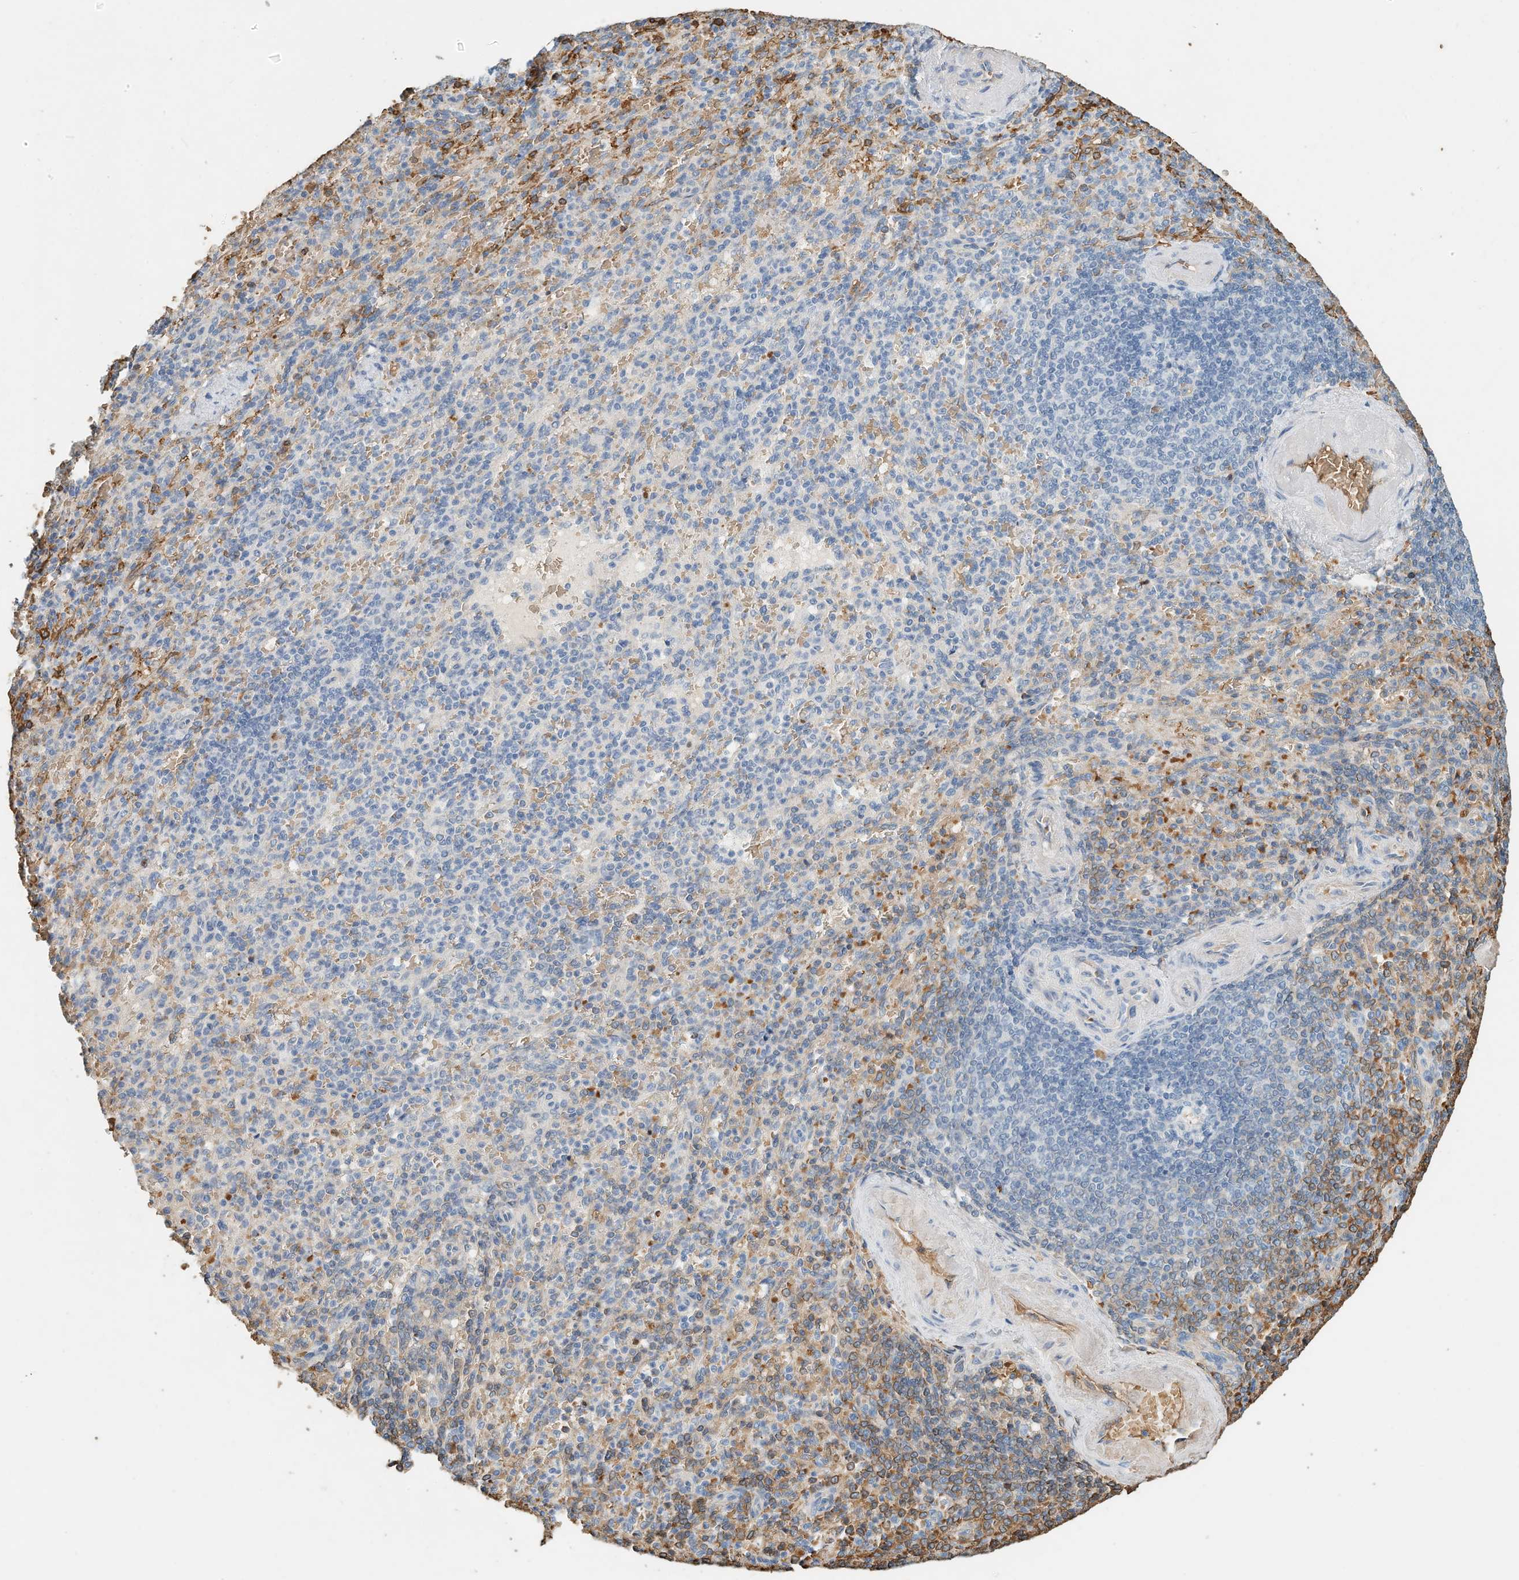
{"staining": {"intensity": "negative", "quantity": "none", "location": "none"}, "tissue": "spleen", "cell_type": "Cells in red pulp", "image_type": "normal", "snomed": [{"axis": "morphology", "description": "Normal tissue, NOS"}, {"axis": "topography", "description": "Spleen"}], "caption": "DAB immunohistochemical staining of benign human spleen reveals no significant staining in cells in red pulp.", "gene": "RCAN3", "patient": {"sex": "female", "age": 74}}